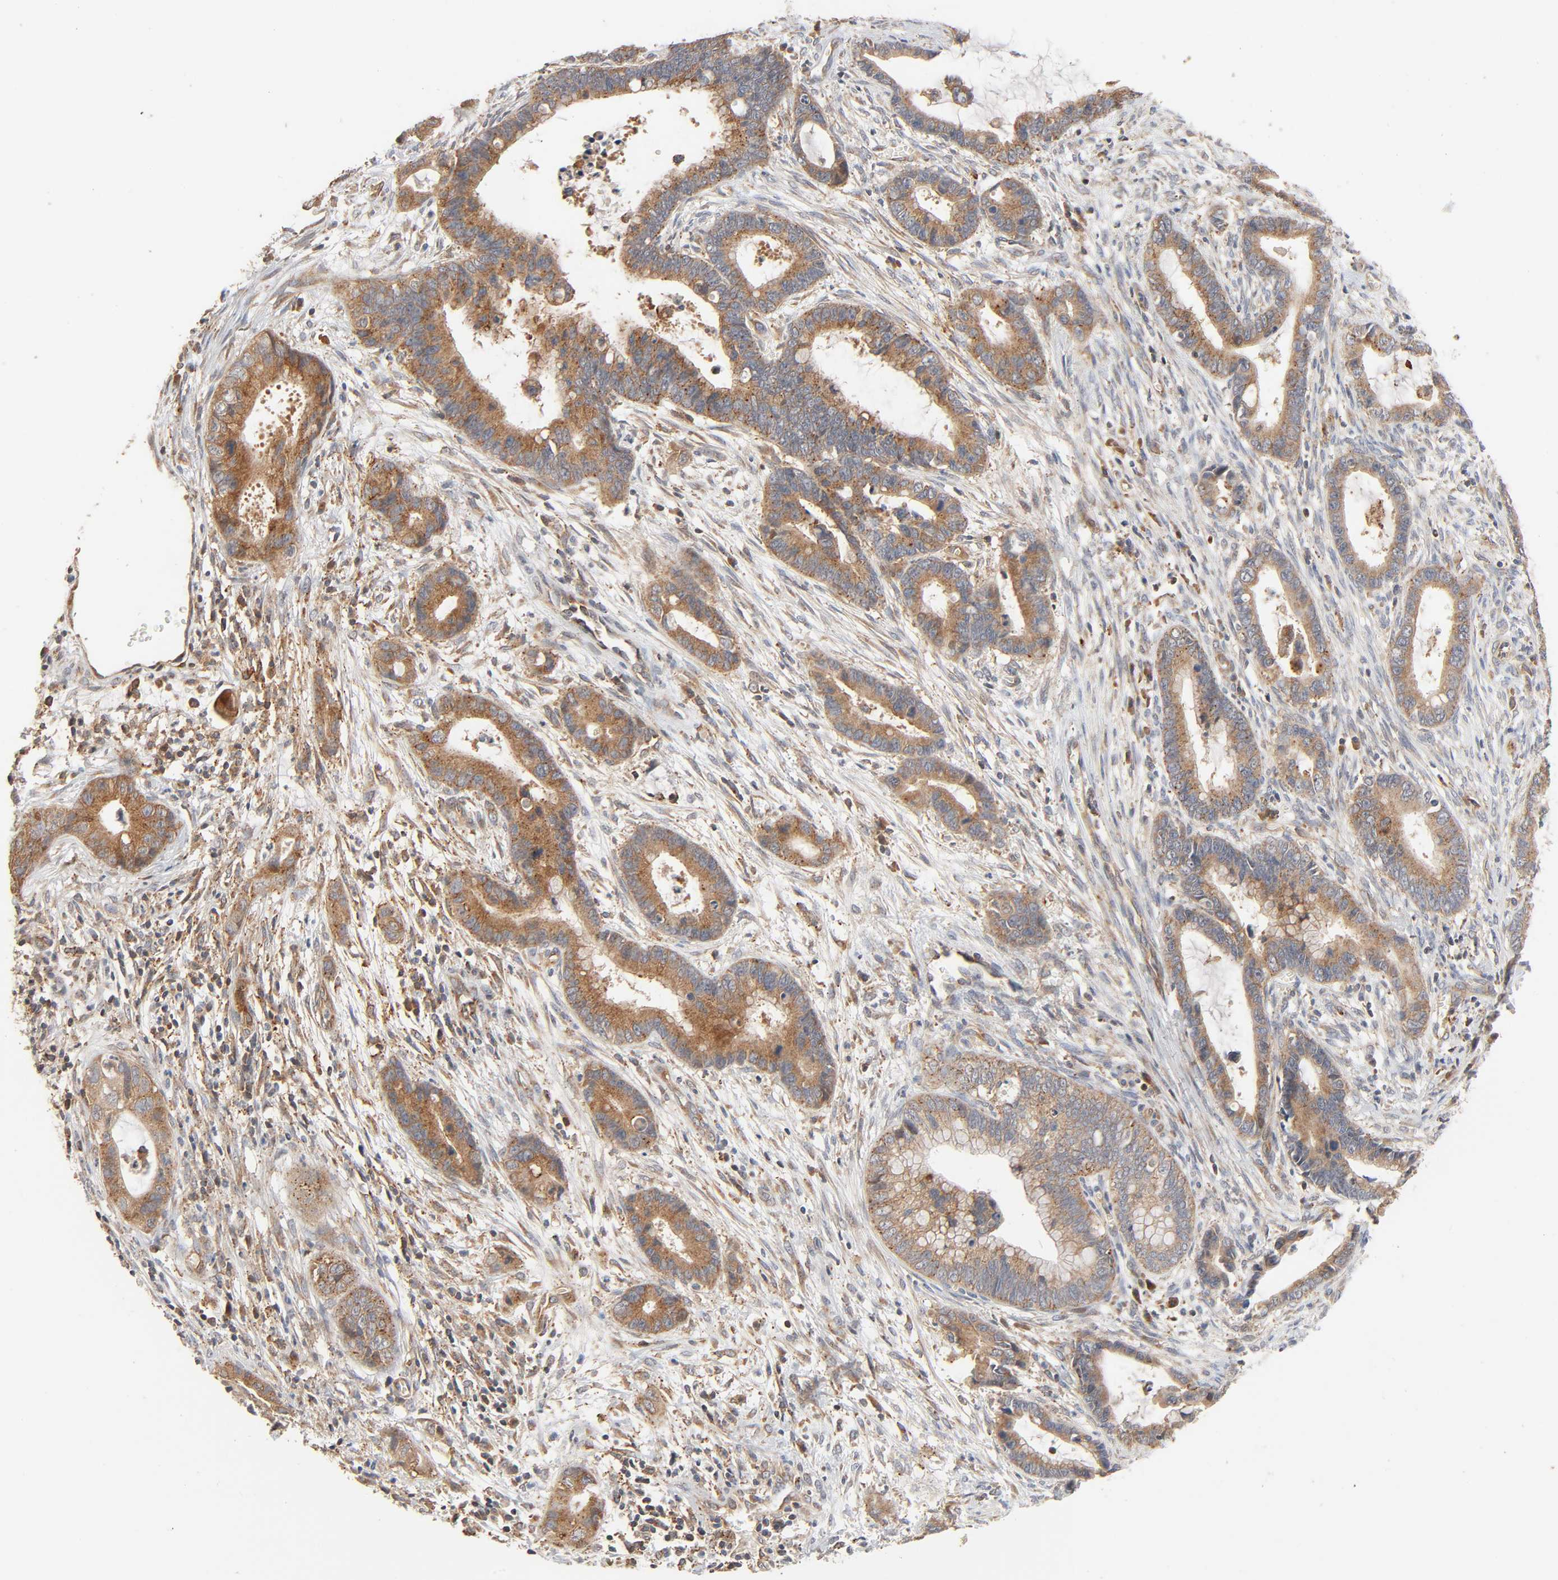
{"staining": {"intensity": "moderate", "quantity": ">75%", "location": "cytoplasmic/membranous"}, "tissue": "cervical cancer", "cell_type": "Tumor cells", "image_type": "cancer", "snomed": [{"axis": "morphology", "description": "Adenocarcinoma, NOS"}, {"axis": "topography", "description": "Cervix"}], "caption": "Approximately >75% of tumor cells in human cervical cancer (adenocarcinoma) exhibit moderate cytoplasmic/membranous protein expression as visualized by brown immunohistochemical staining.", "gene": "NEMF", "patient": {"sex": "female", "age": 44}}